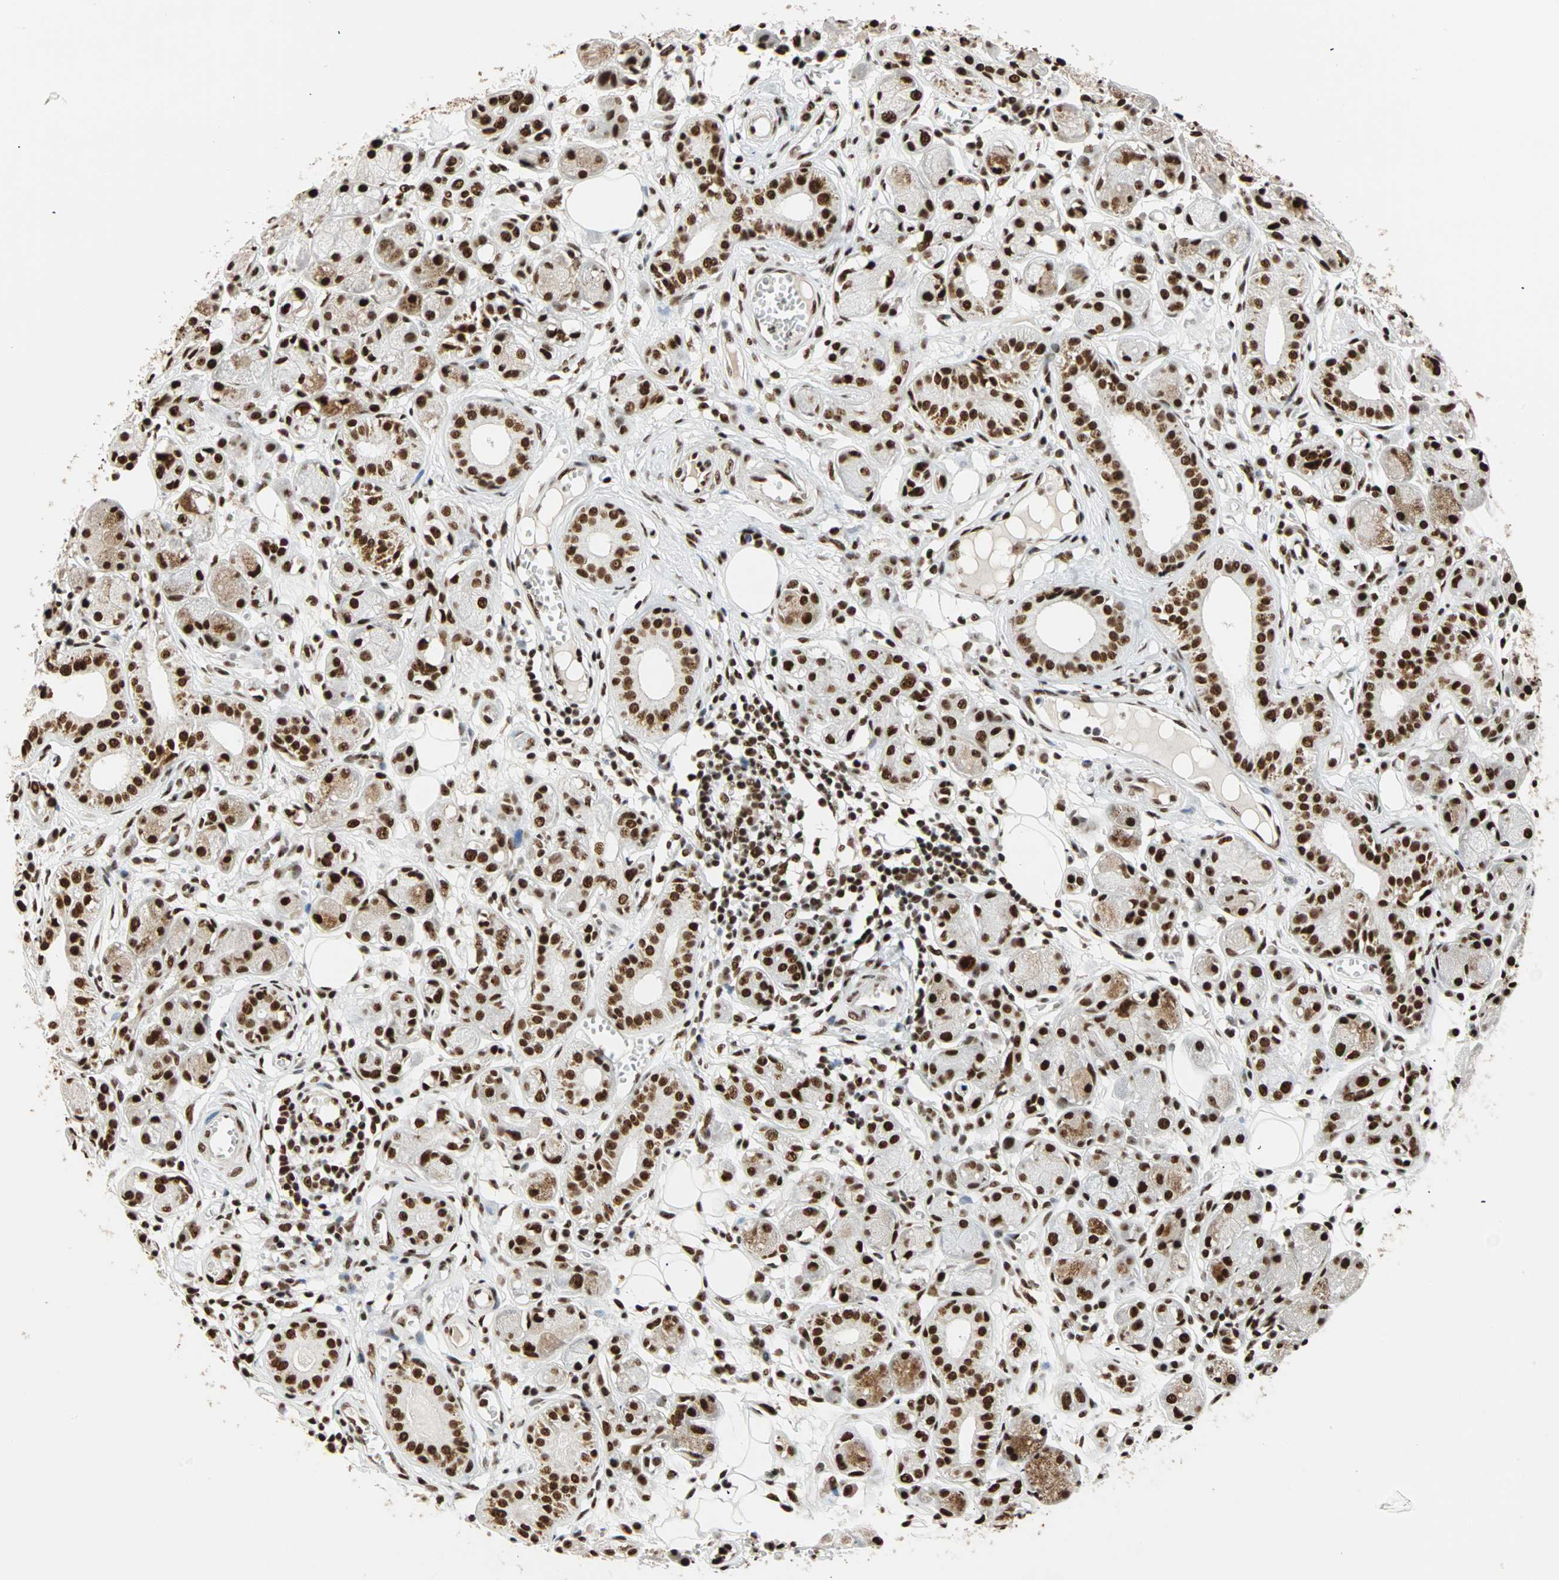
{"staining": {"intensity": "strong", "quantity": ">75%", "location": "cytoplasmic/membranous,nuclear"}, "tissue": "adipose tissue", "cell_type": "Adipocytes", "image_type": "normal", "snomed": [{"axis": "morphology", "description": "Normal tissue, NOS"}, {"axis": "morphology", "description": "Inflammation, NOS"}, {"axis": "topography", "description": "Vascular tissue"}, {"axis": "topography", "description": "Salivary gland"}], "caption": "Approximately >75% of adipocytes in benign adipose tissue show strong cytoplasmic/membranous,nuclear protein expression as visualized by brown immunohistochemical staining.", "gene": "ILF2", "patient": {"sex": "female", "age": 75}}